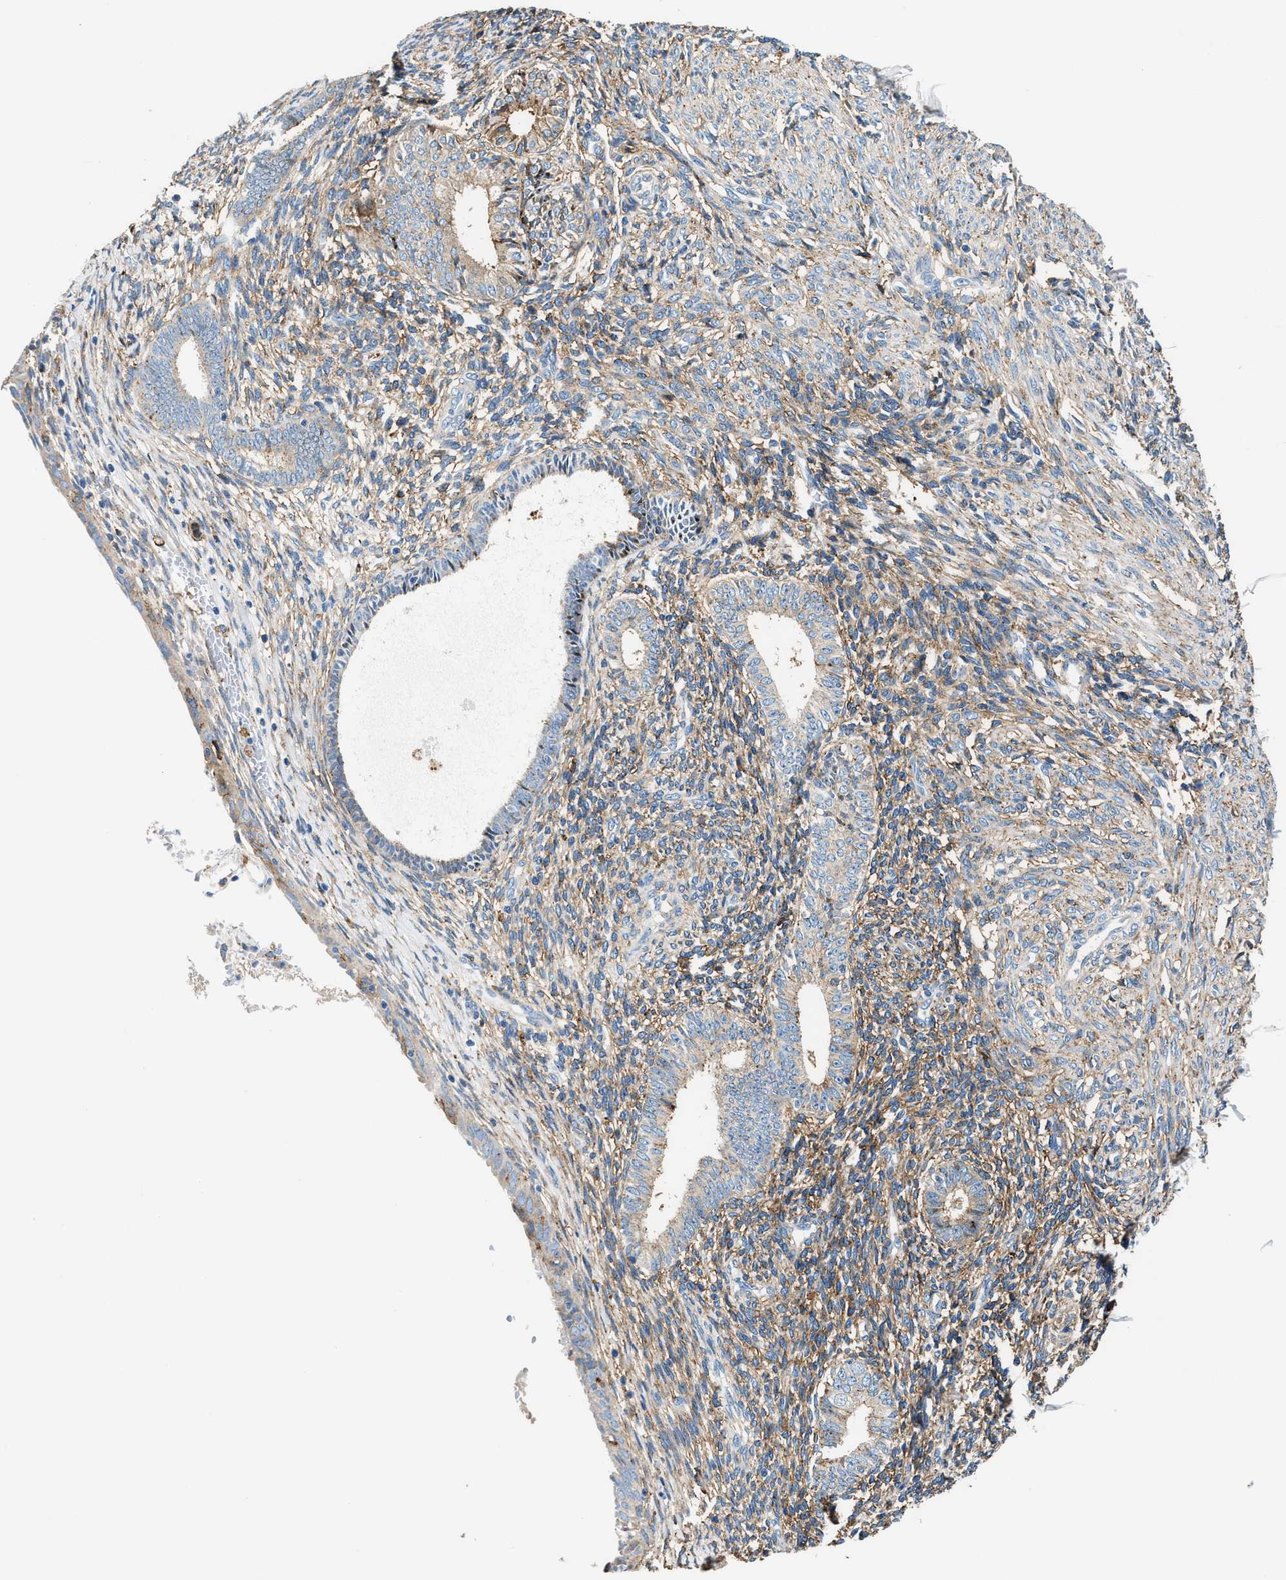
{"staining": {"intensity": "moderate", "quantity": "<25%", "location": "cytoplasmic/membranous"}, "tissue": "endometrium", "cell_type": "Cells in endometrial stroma", "image_type": "normal", "snomed": [{"axis": "morphology", "description": "Normal tissue, NOS"}, {"axis": "morphology", "description": "Adenocarcinoma, NOS"}, {"axis": "topography", "description": "Endometrium"}], "caption": "Cells in endometrial stroma show moderate cytoplasmic/membranous expression in approximately <25% of cells in benign endometrium.", "gene": "SLFN11", "patient": {"sex": "female", "age": 57}}